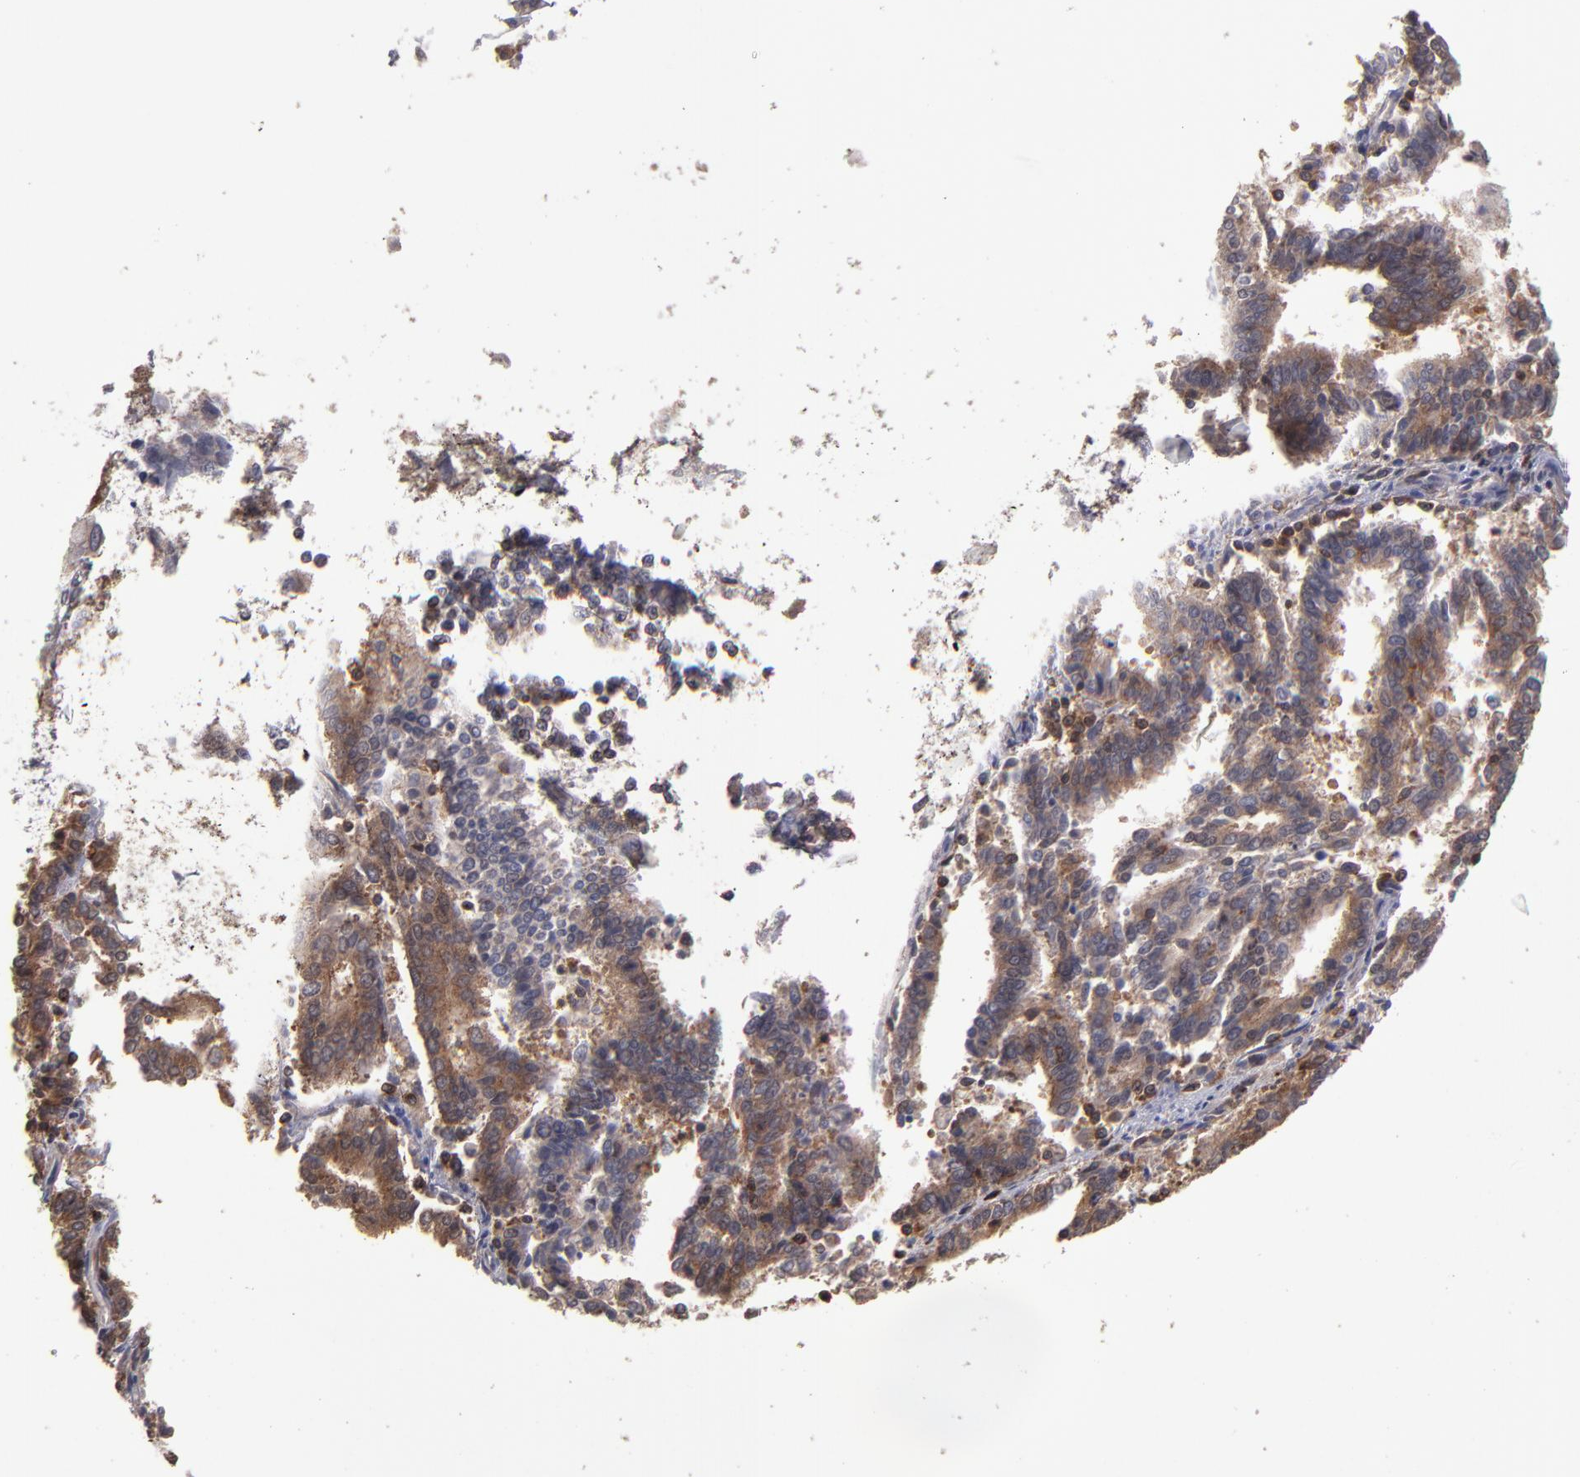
{"staining": {"intensity": "strong", "quantity": ">75%", "location": "cytoplasmic/membranous"}, "tissue": "endometrial cancer", "cell_type": "Tumor cells", "image_type": "cancer", "snomed": [{"axis": "morphology", "description": "Adenocarcinoma, NOS"}, {"axis": "topography", "description": "Uterus"}], "caption": "Immunohistochemical staining of endometrial cancer (adenocarcinoma) exhibits high levels of strong cytoplasmic/membranous protein expression in approximately >75% of tumor cells.", "gene": "NF2", "patient": {"sex": "female", "age": 83}}